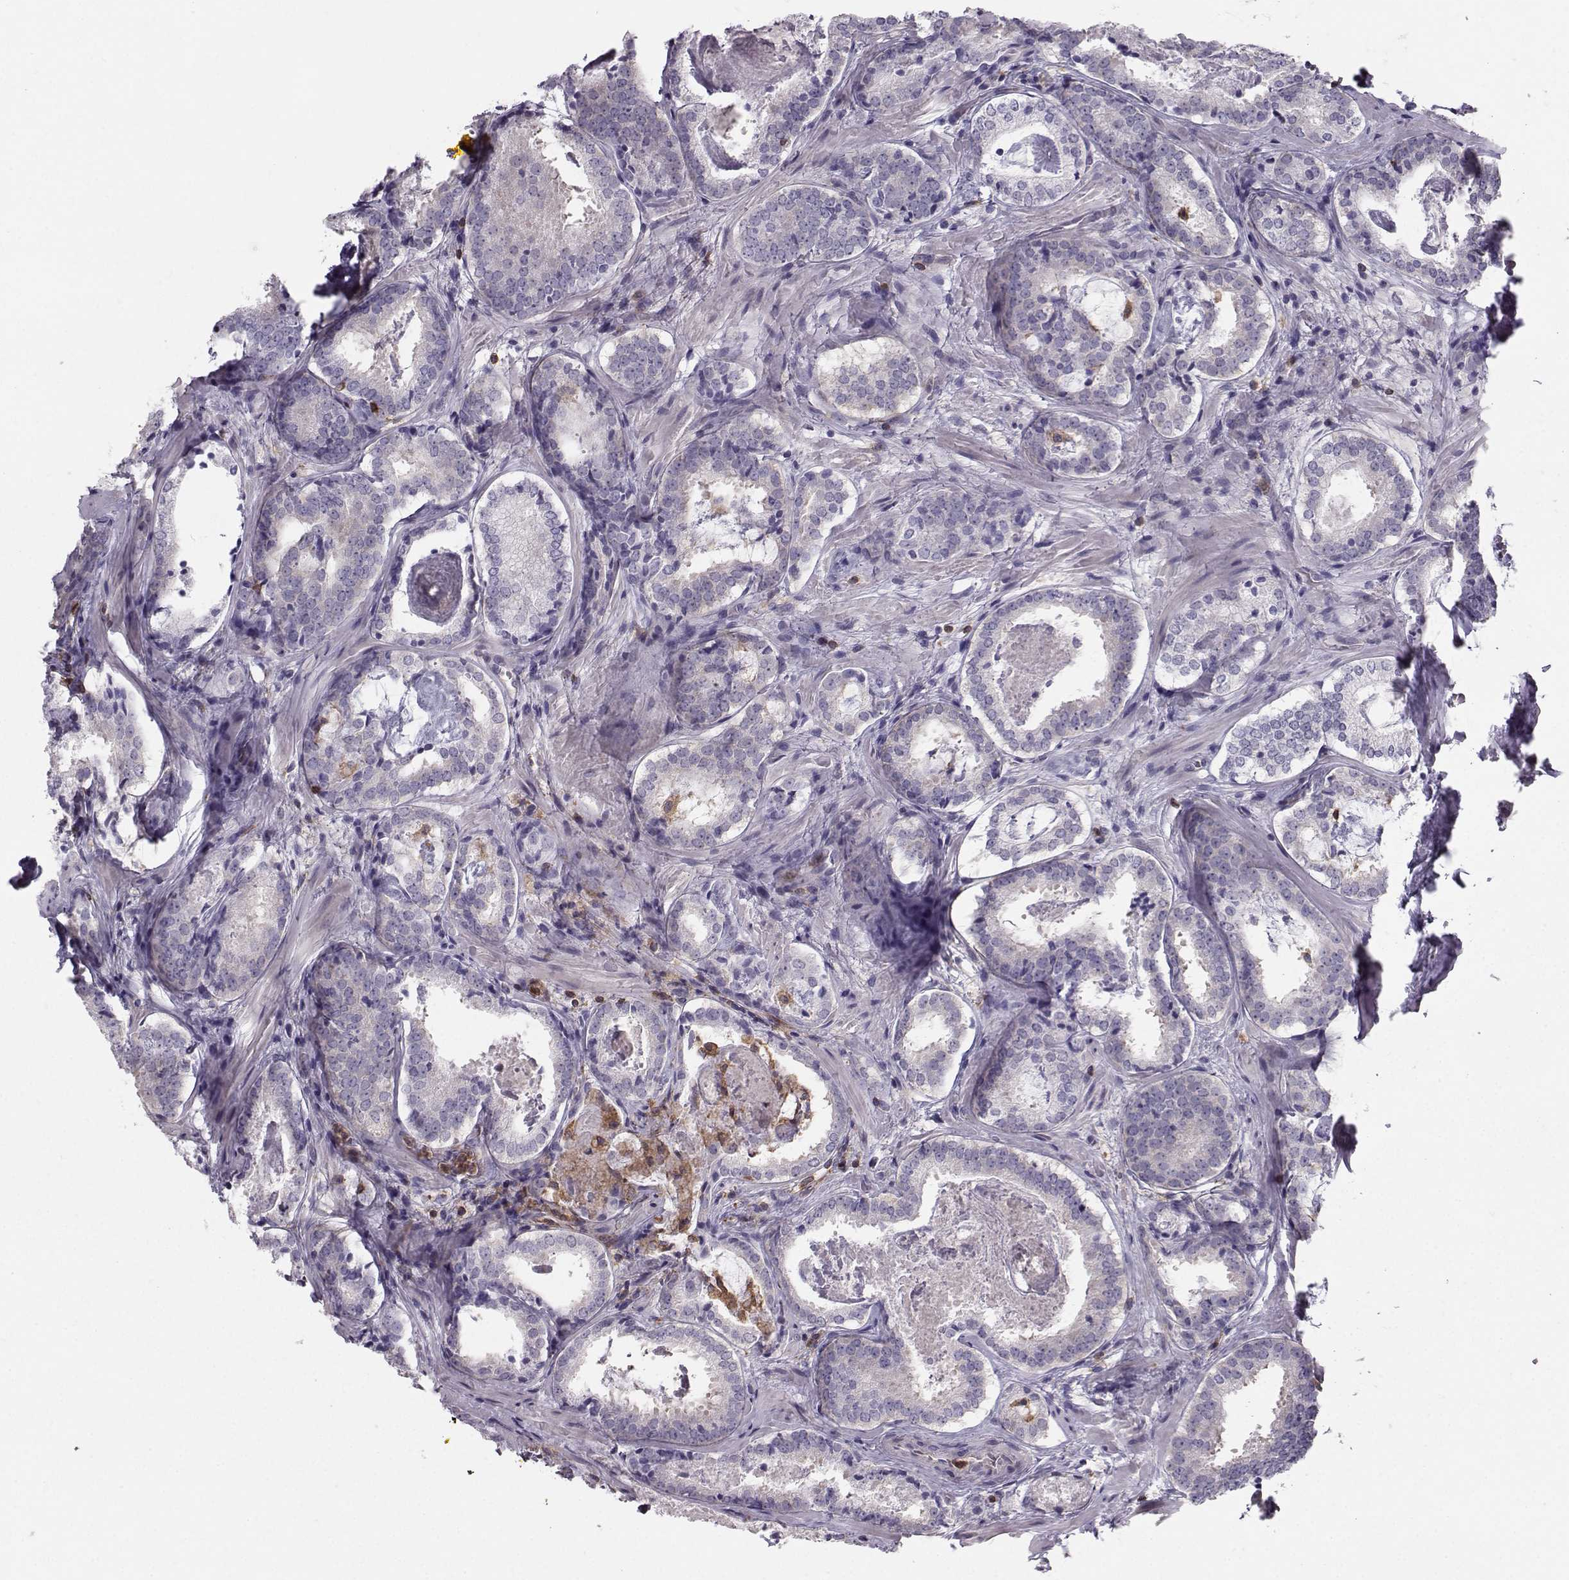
{"staining": {"intensity": "negative", "quantity": "none", "location": "none"}, "tissue": "prostate cancer", "cell_type": "Tumor cells", "image_type": "cancer", "snomed": [{"axis": "morphology", "description": "Adenocarcinoma, NOS"}, {"axis": "morphology", "description": "Adenocarcinoma, High grade"}, {"axis": "topography", "description": "Prostate"}], "caption": "Micrograph shows no protein positivity in tumor cells of prostate cancer tissue.", "gene": "ZBTB32", "patient": {"sex": "male", "age": 62}}